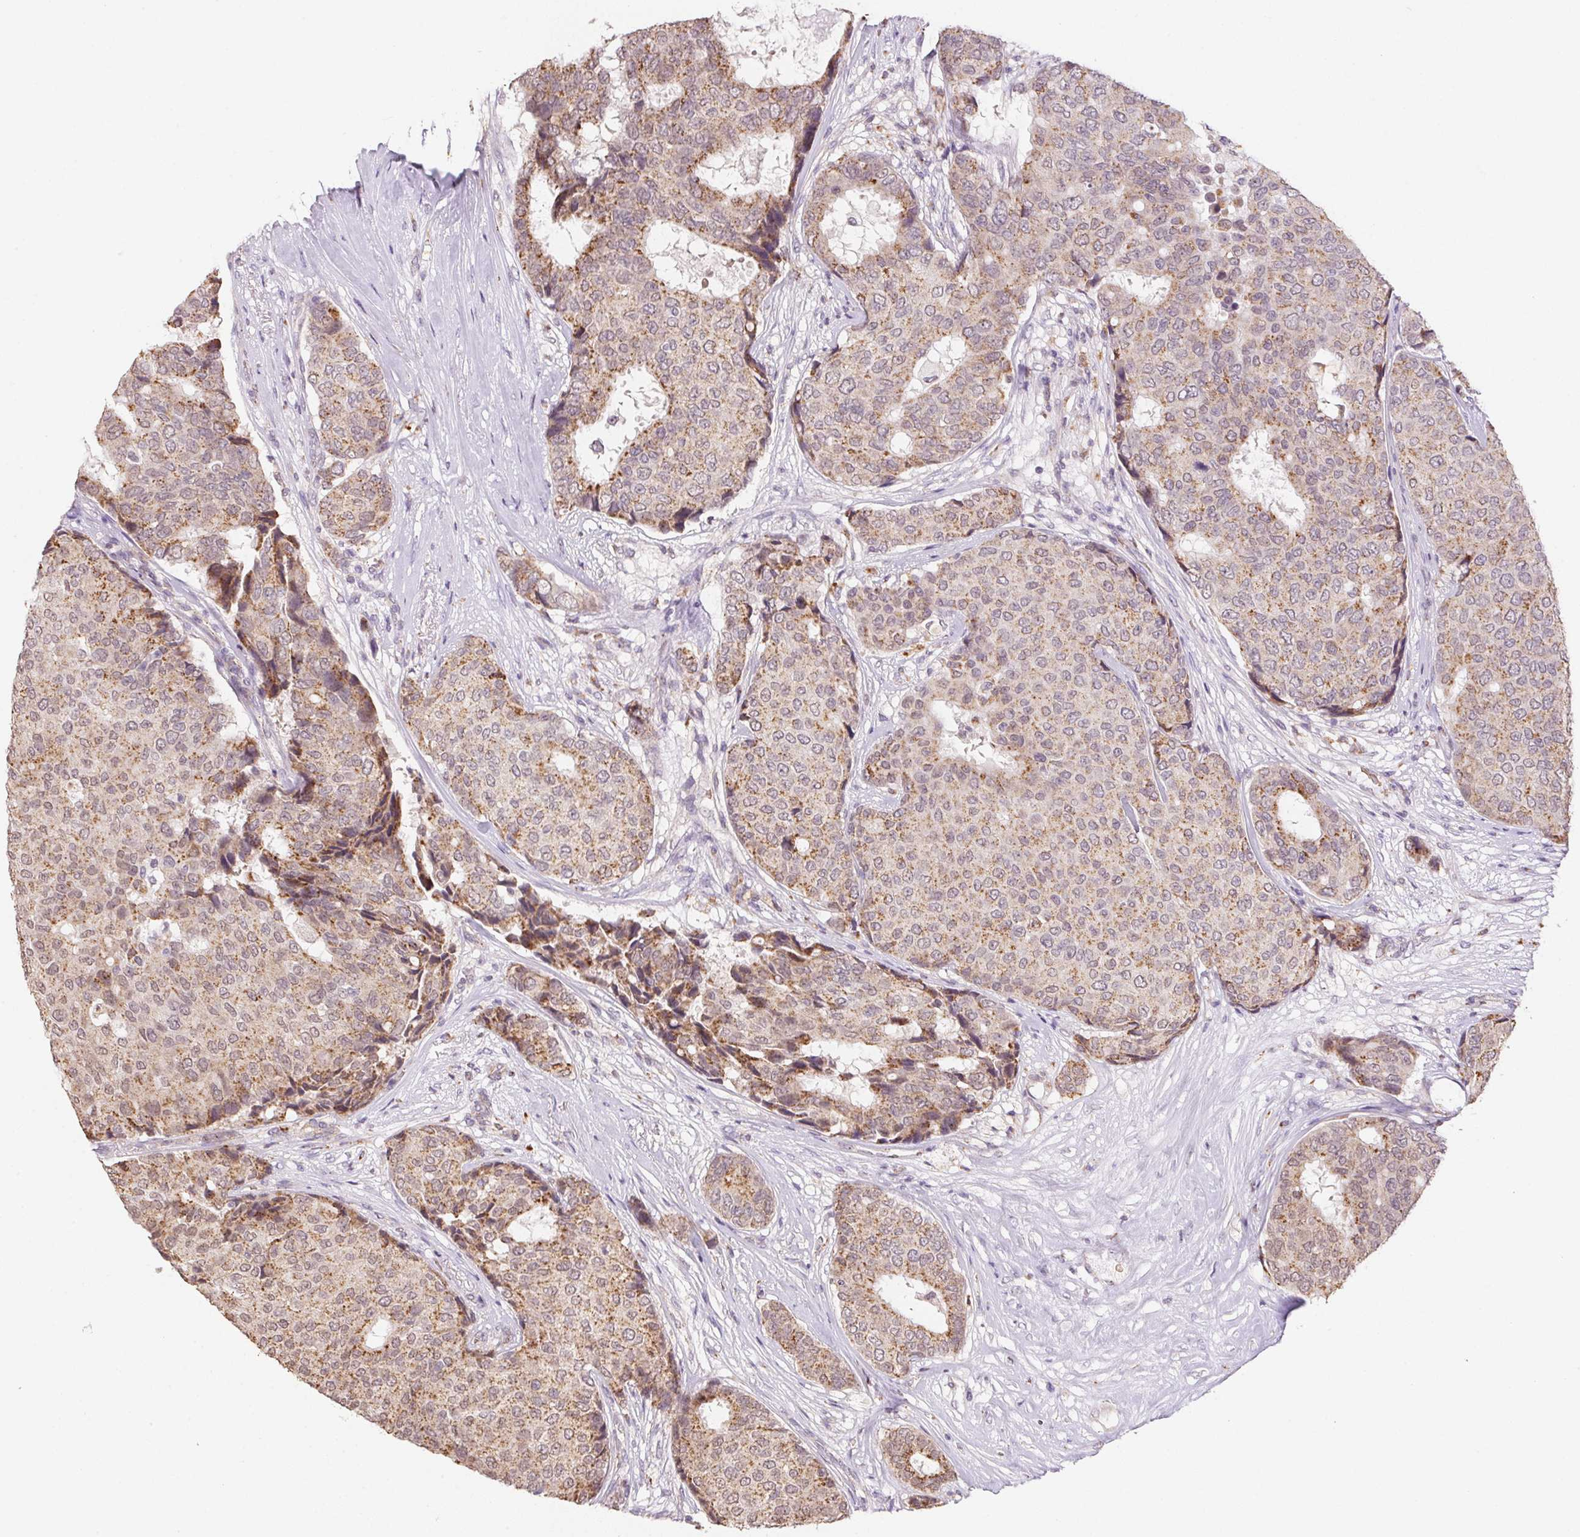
{"staining": {"intensity": "moderate", "quantity": "25%-75%", "location": "cytoplasmic/membranous"}, "tissue": "breast cancer", "cell_type": "Tumor cells", "image_type": "cancer", "snomed": [{"axis": "morphology", "description": "Duct carcinoma"}, {"axis": "topography", "description": "Breast"}], "caption": "Protein expression analysis of human breast cancer (intraductal carcinoma) reveals moderate cytoplasmic/membranous positivity in about 25%-75% of tumor cells. (DAB (3,3'-diaminobenzidine) IHC, brown staining for protein, blue staining for nuclei).", "gene": "METTL13", "patient": {"sex": "female", "age": 75}}